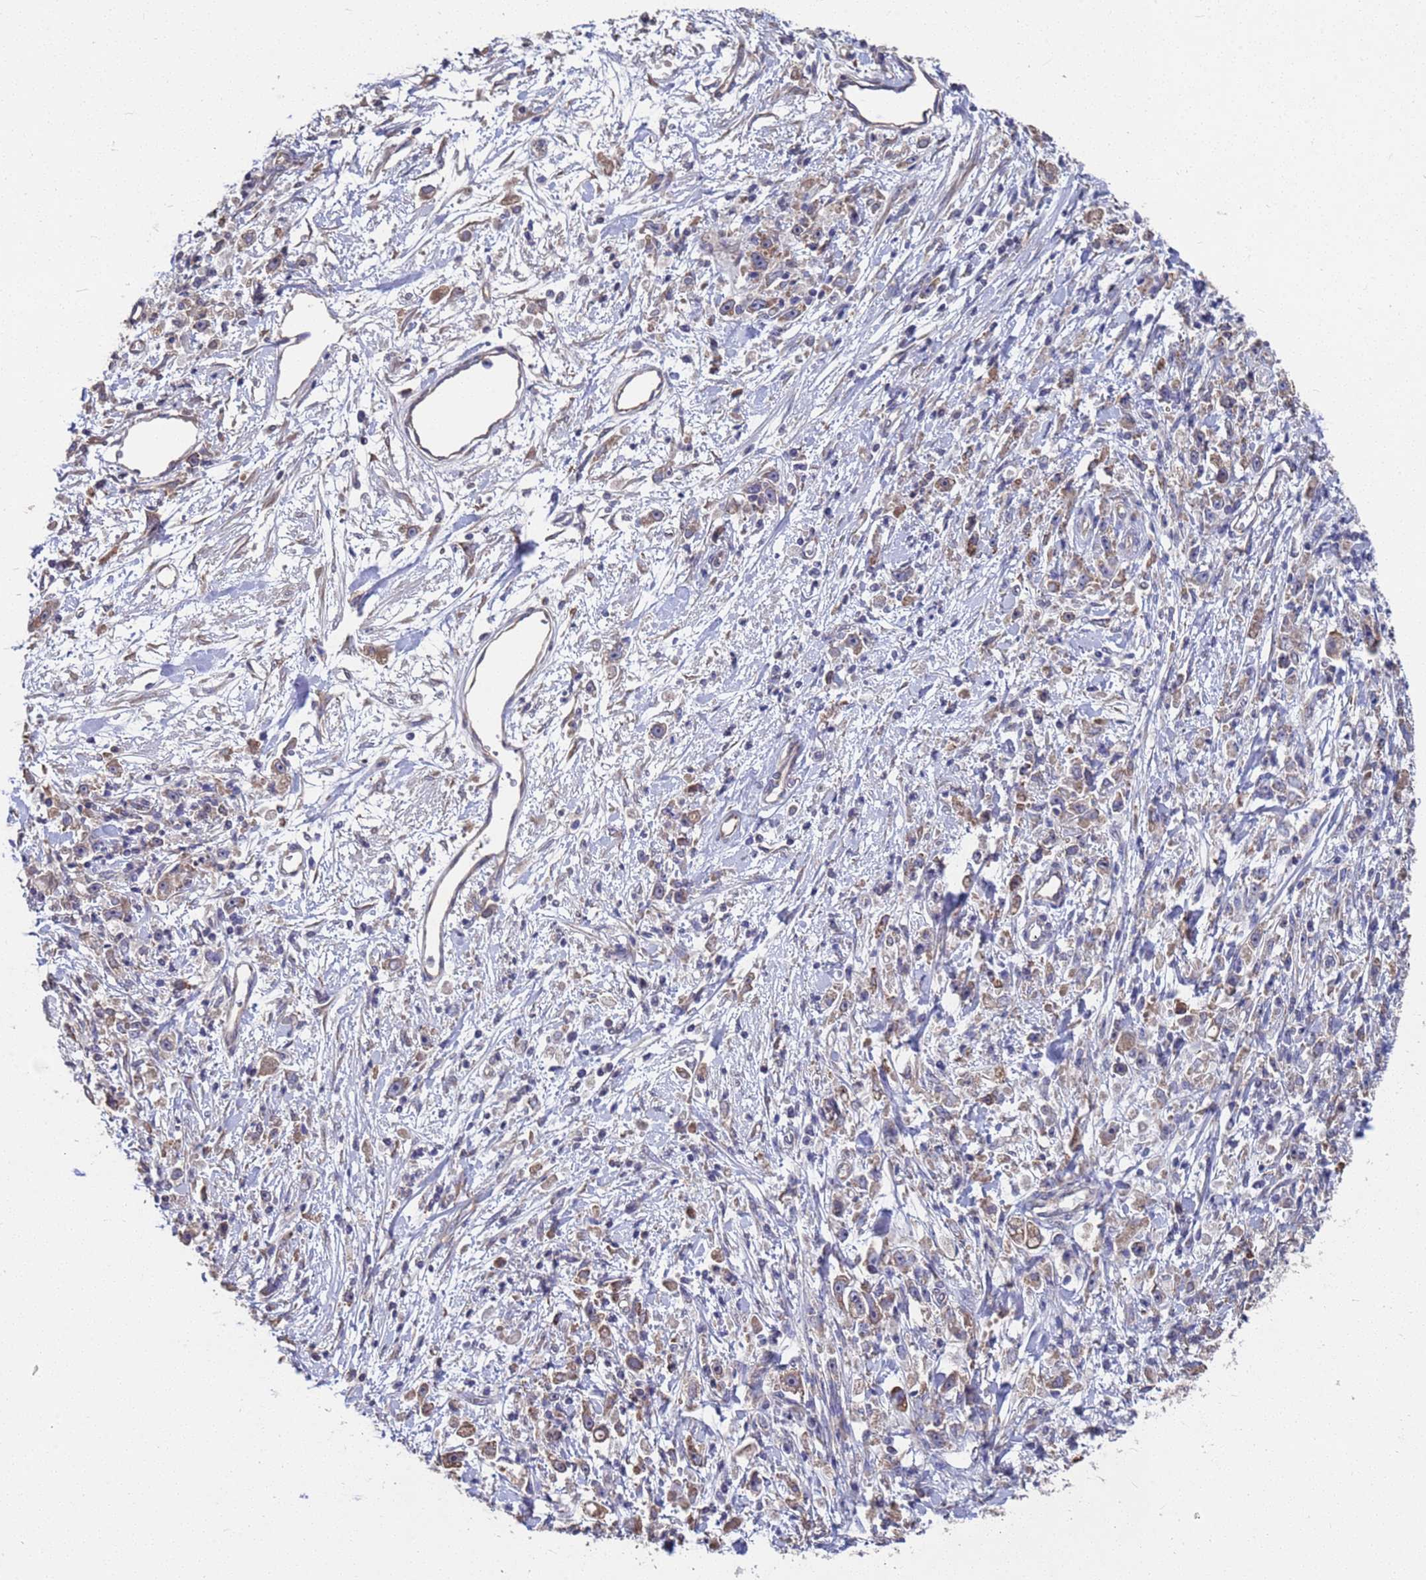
{"staining": {"intensity": "weak", "quantity": "25%-75%", "location": "cytoplasmic/membranous"}, "tissue": "stomach cancer", "cell_type": "Tumor cells", "image_type": "cancer", "snomed": [{"axis": "morphology", "description": "Adenocarcinoma, NOS"}, {"axis": "topography", "description": "Stomach"}], "caption": "A high-resolution image shows immunohistochemistry (IHC) staining of adenocarcinoma (stomach), which demonstrates weak cytoplasmic/membranous expression in approximately 25%-75% of tumor cells.", "gene": "CFAP119", "patient": {"sex": "female", "age": 59}}